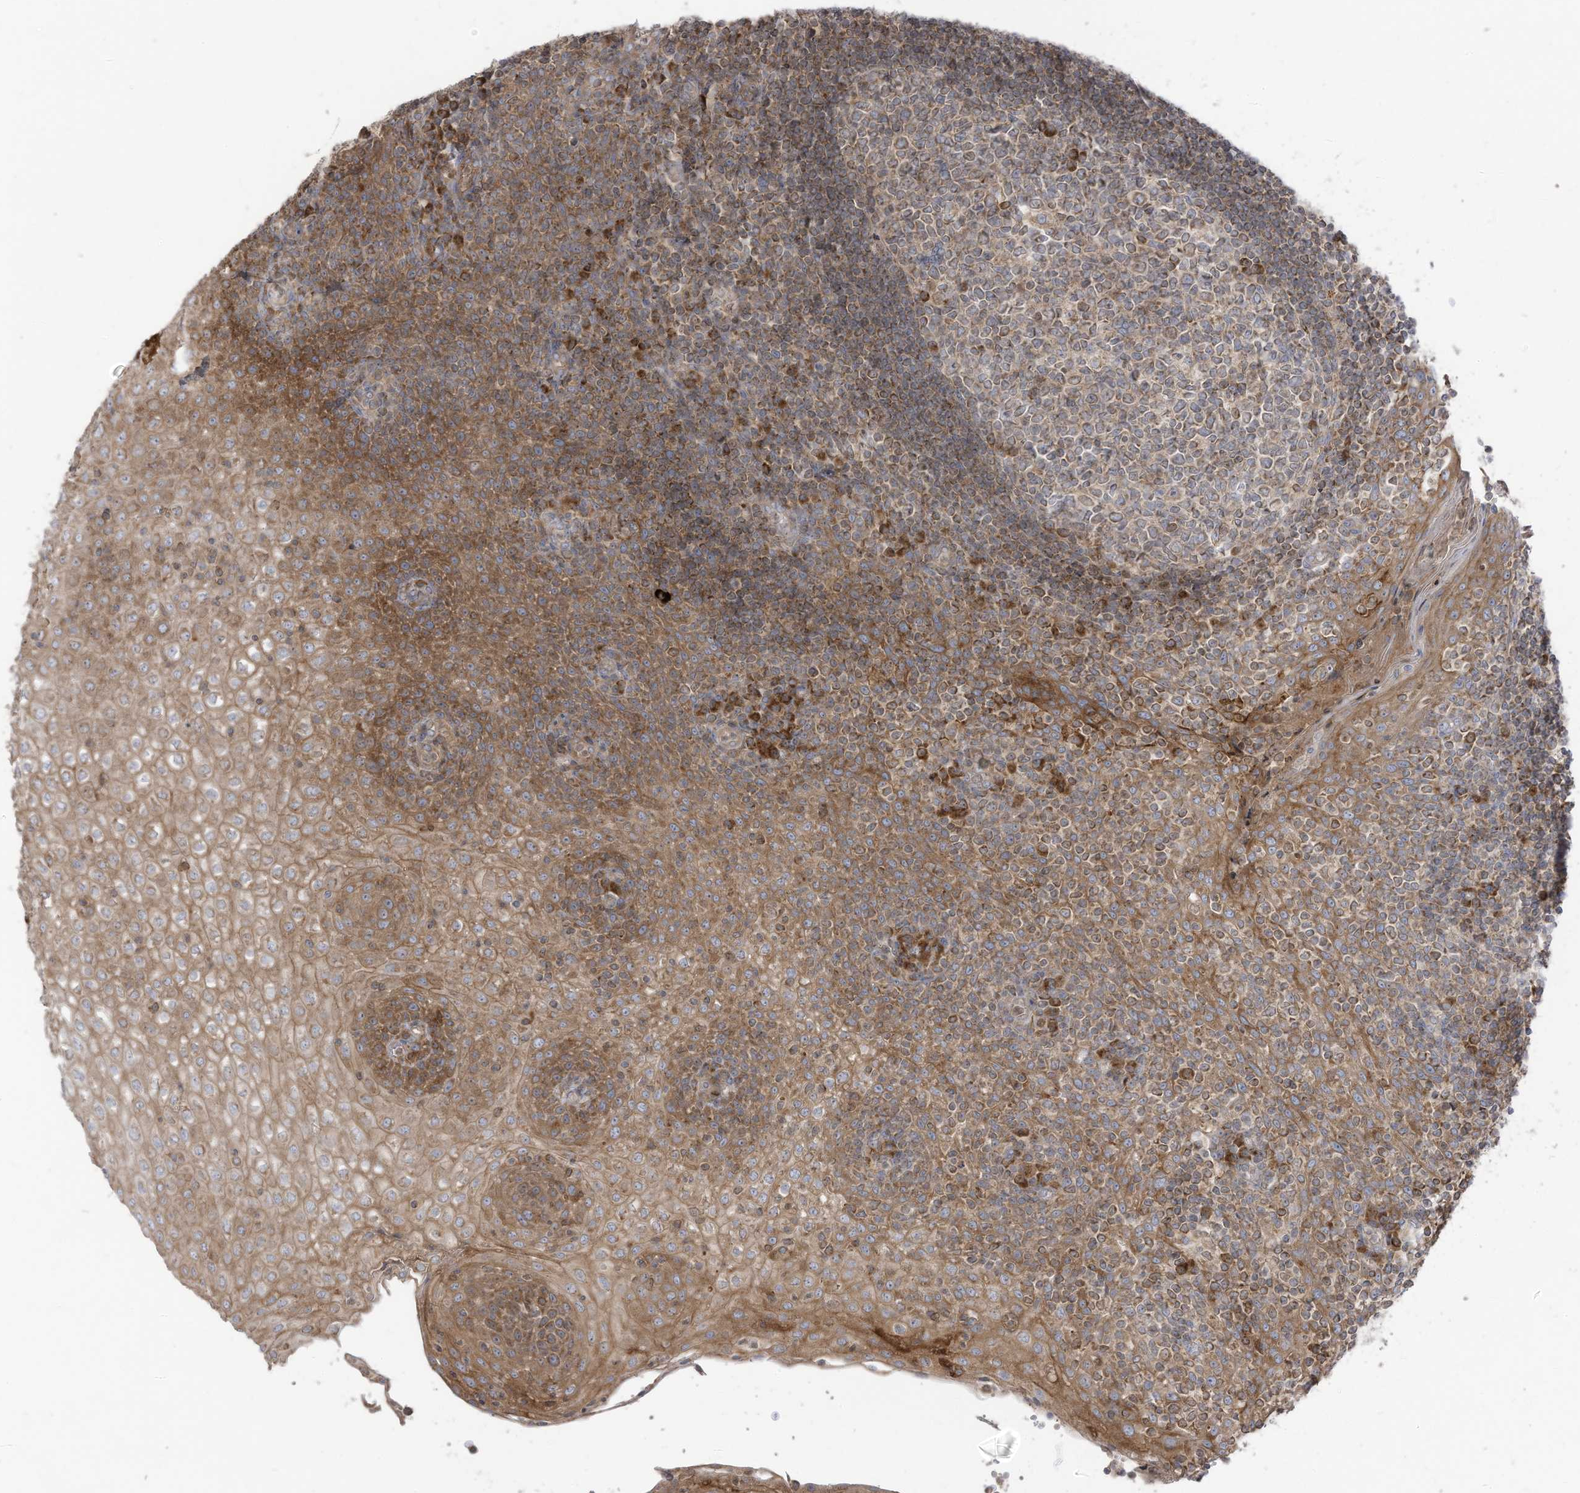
{"staining": {"intensity": "moderate", "quantity": ">75%", "location": "cytoplasmic/membranous"}, "tissue": "tonsil", "cell_type": "Germinal center cells", "image_type": "normal", "snomed": [{"axis": "morphology", "description": "Normal tissue, NOS"}, {"axis": "topography", "description": "Tonsil"}], "caption": "Immunohistochemistry (IHC) (DAB (3,3'-diaminobenzidine)) staining of benign human tonsil exhibits moderate cytoplasmic/membranous protein staining in about >75% of germinal center cells.", "gene": "CGAS", "patient": {"sex": "female", "age": 19}}